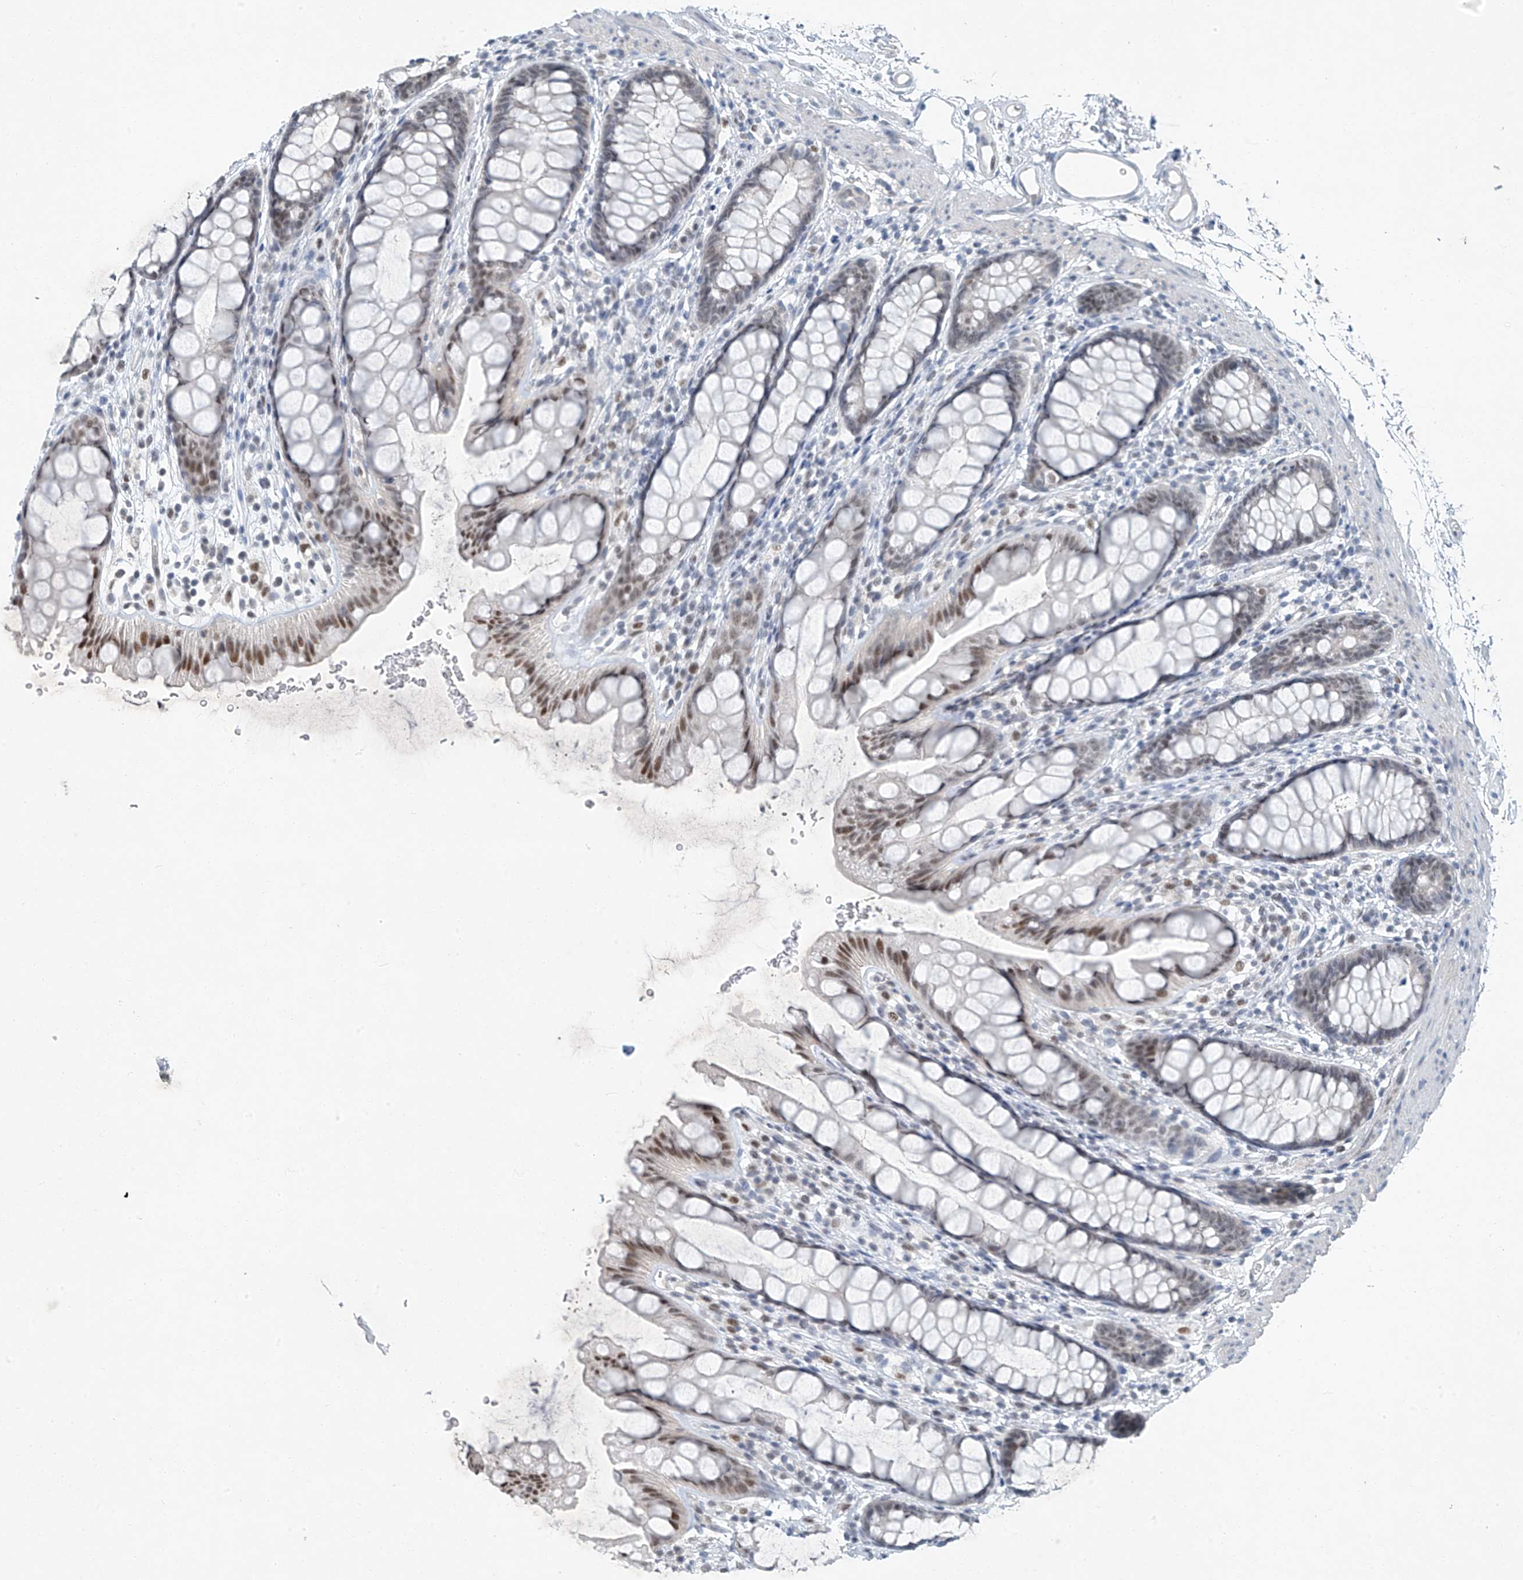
{"staining": {"intensity": "moderate", "quantity": "<25%", "location": "nuclear"}, "tissue": "rectum", "cell_type": "Glandular cells", "image_type": "normal", "snomed": [{"axis": "morphology", "description": "Normal tissue, NOS"}, {"axis": "topography", "description": "Rectum"}], "caption": "The immunohistochemical stain labels moderate nuclear staining in glandular cells of benign rectum.", "gene": "TAF8", "patient": {"sex": "female", "age": 65}}